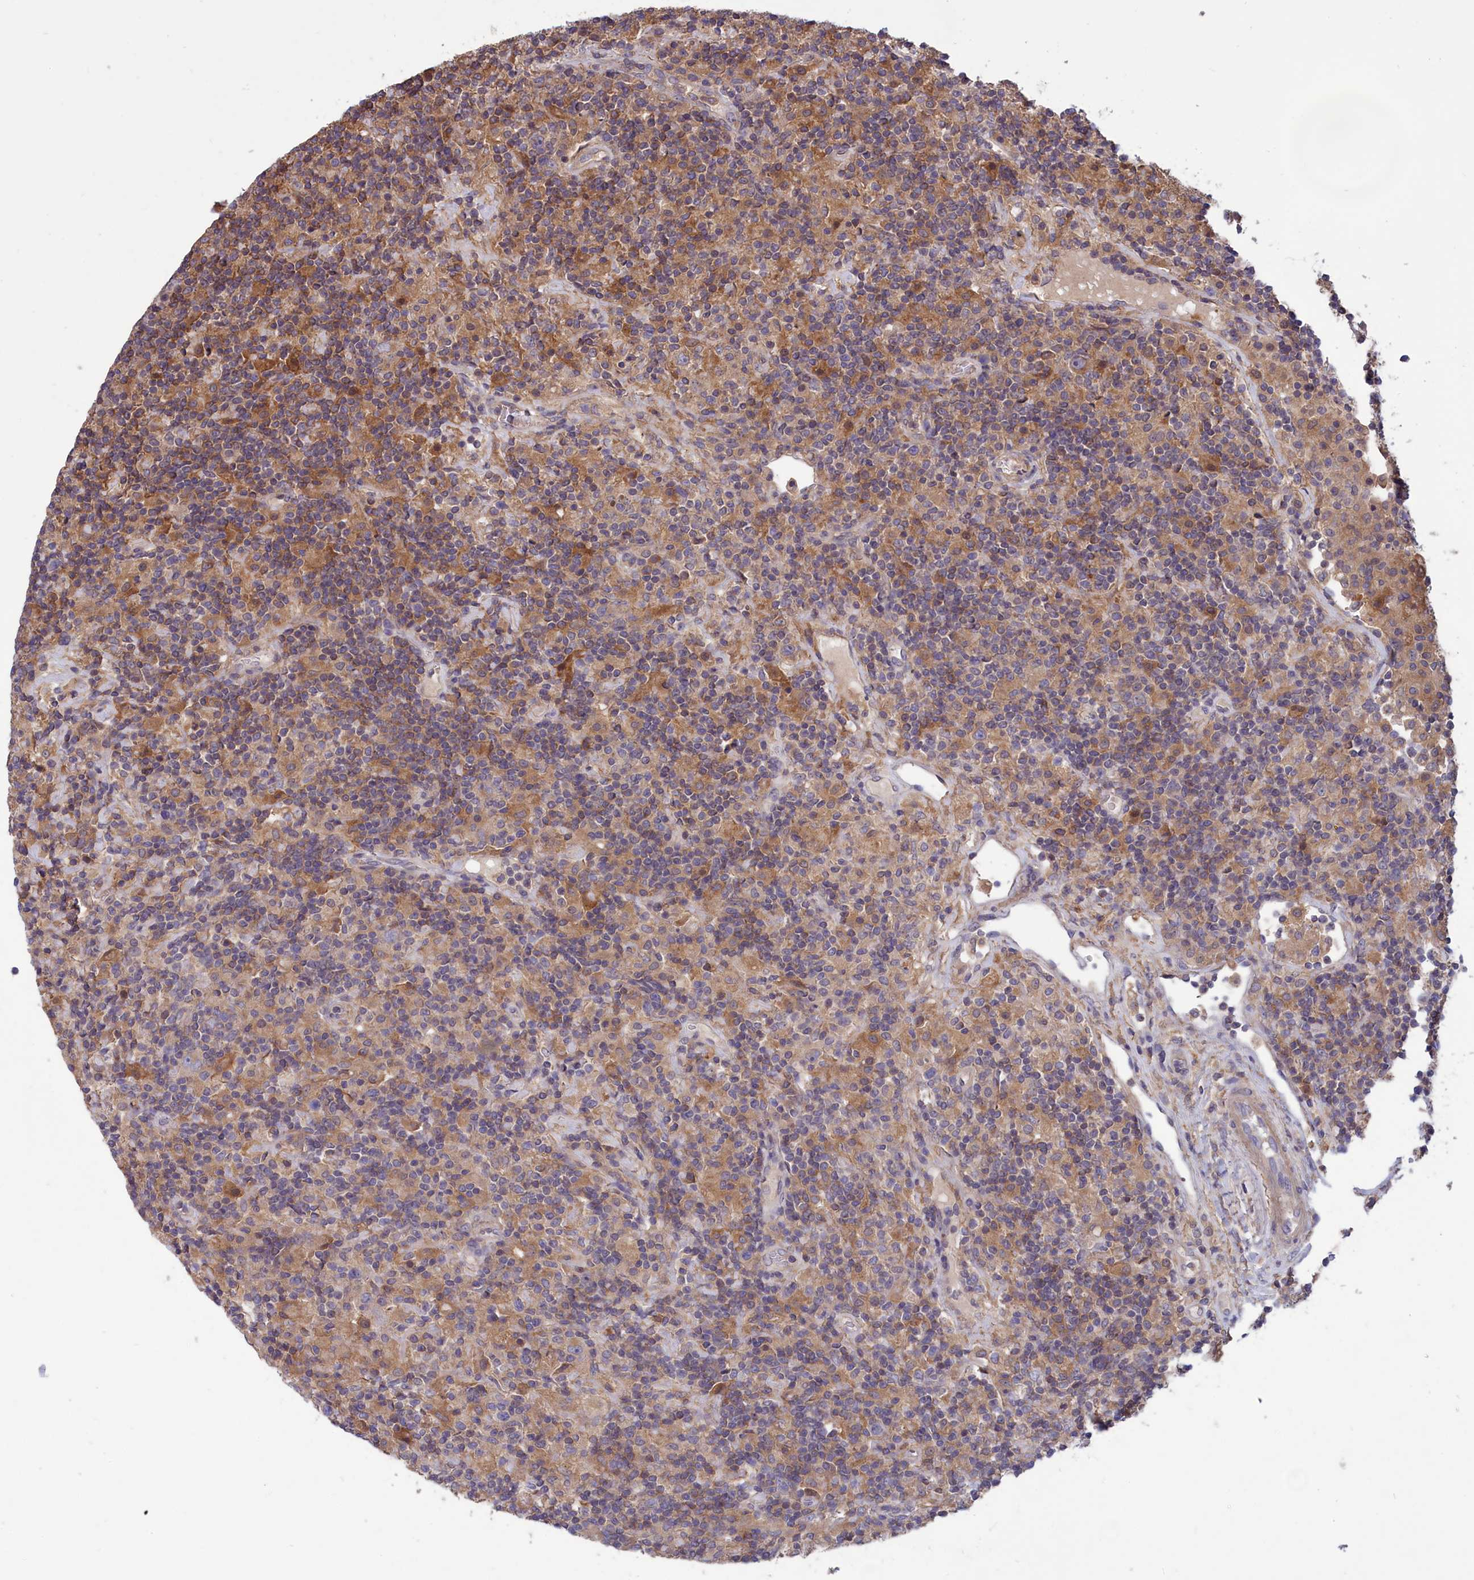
{"staining": {"intensity": "weak", "quantity": "25%-75%", "location": "cytoplasmic/membranous"}, "tissue": "lymphoma", "cell_type": "Tumor cells", "image_type": "cancer", "snomed": [{"axis": "morphology", "description": "Hodgkin's disease, NOS"}, {"axis": "topography", "description": "Lymph node"}], "caption": "A micrograph of human Hodgkin's disease stained for a protein shows weak cytoplasmic/membranous brown staining in tumor cells.", "gene": "AMDHD2", "patient": {"sex": "male", "age": 70}}